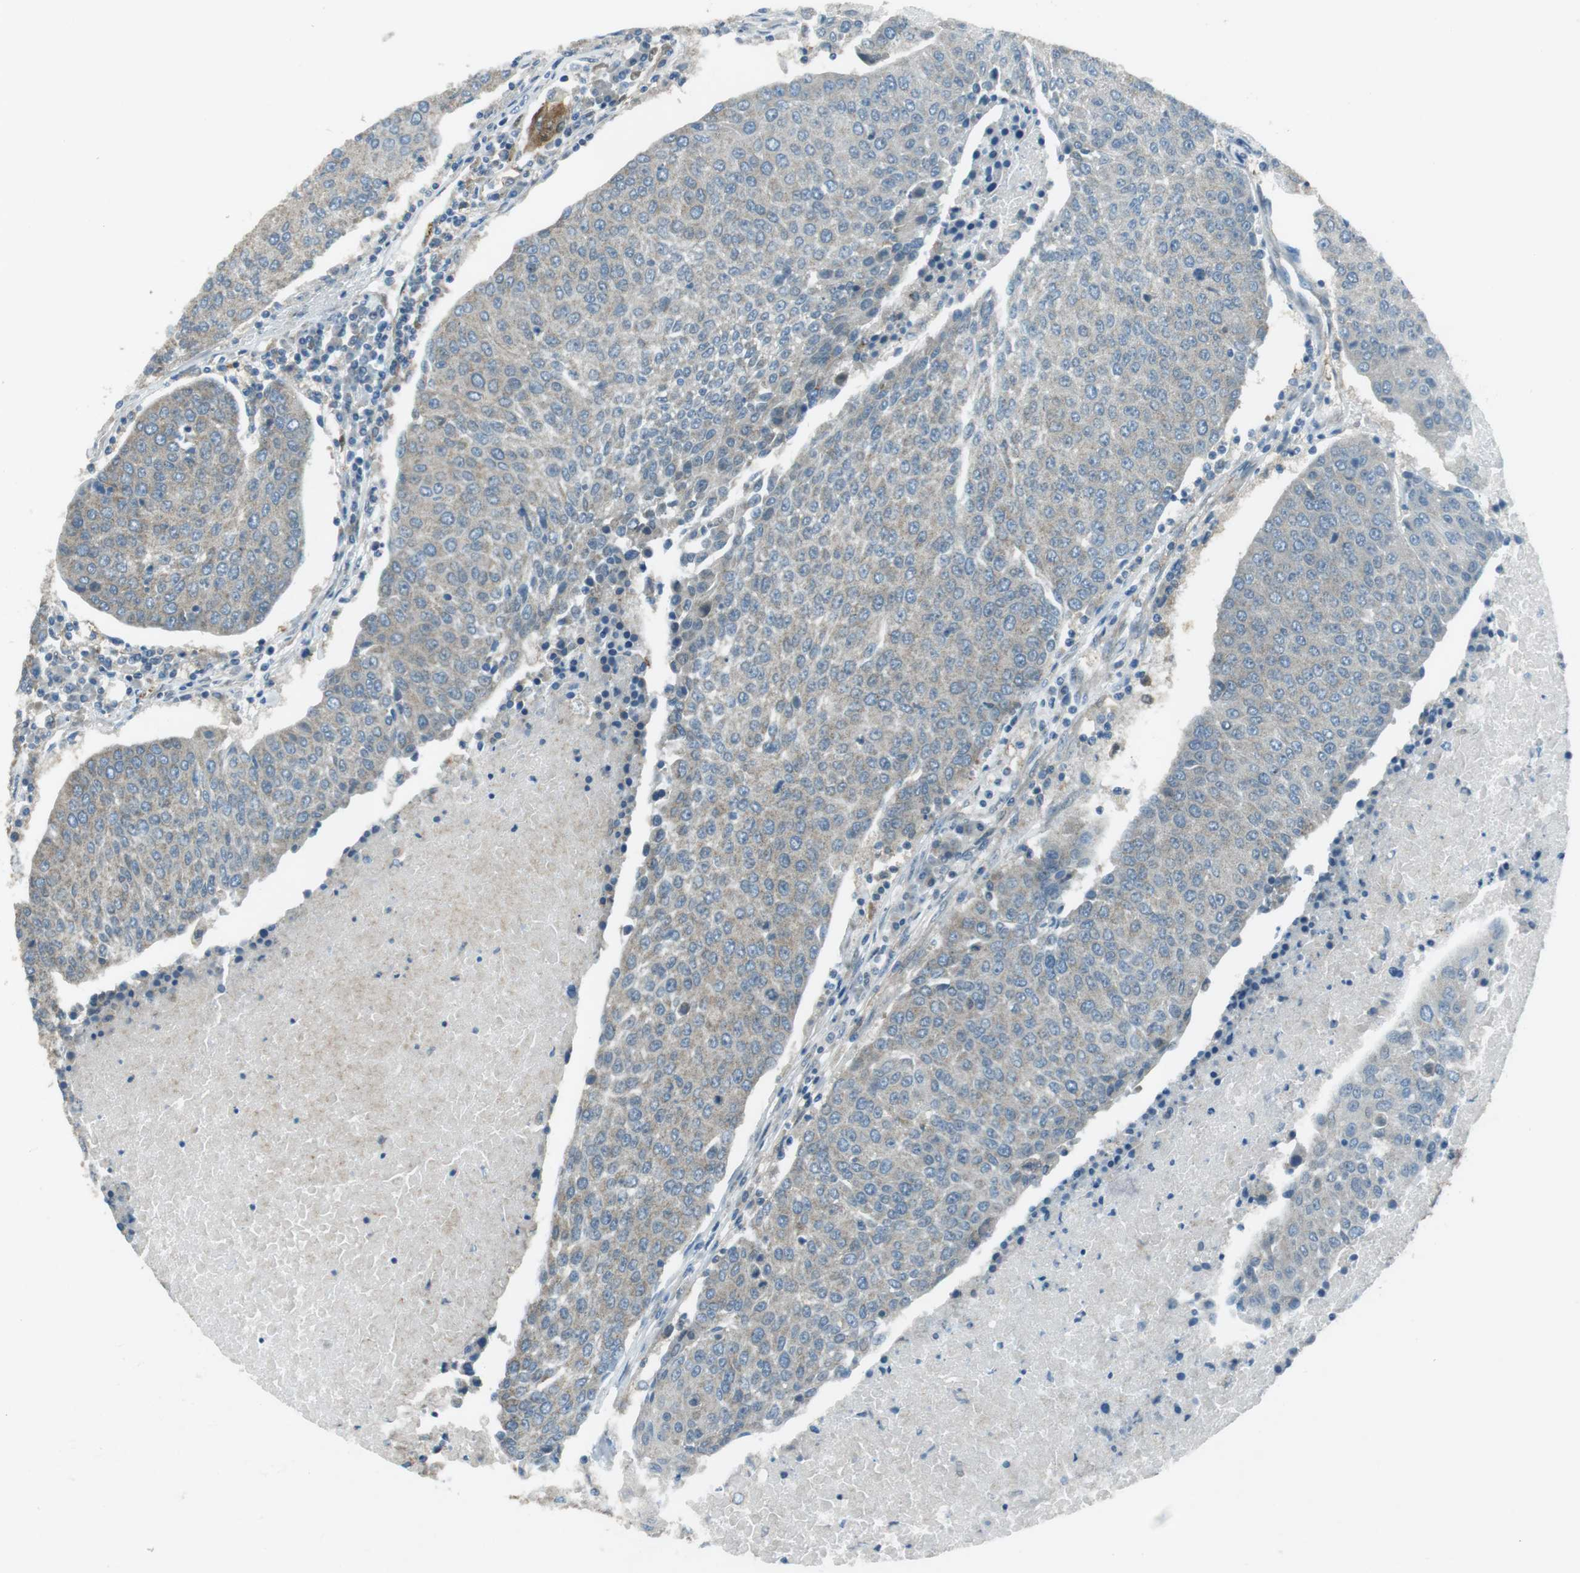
{"staining": {"intensity": "weak", "quantity": "<25%", "location": "cytoplasmic/membranous"}, "tissue": "urothelial cancer", "cell_type": "Tumor cells", "image_type": "cancer", "snomed": [{"axis": "morphology", "description": "Urothelial carcinoma, High grade"}, {"axis": "topography", "description": "Urinary bladder"}], "caption": "Immunohistochemistry (IHC) image of urothelial cancer stained for a protein (brown), which shows no staining in tumor cells.", "gene": "MFAP3", "patient": {"sex": "female", "age": 85}}